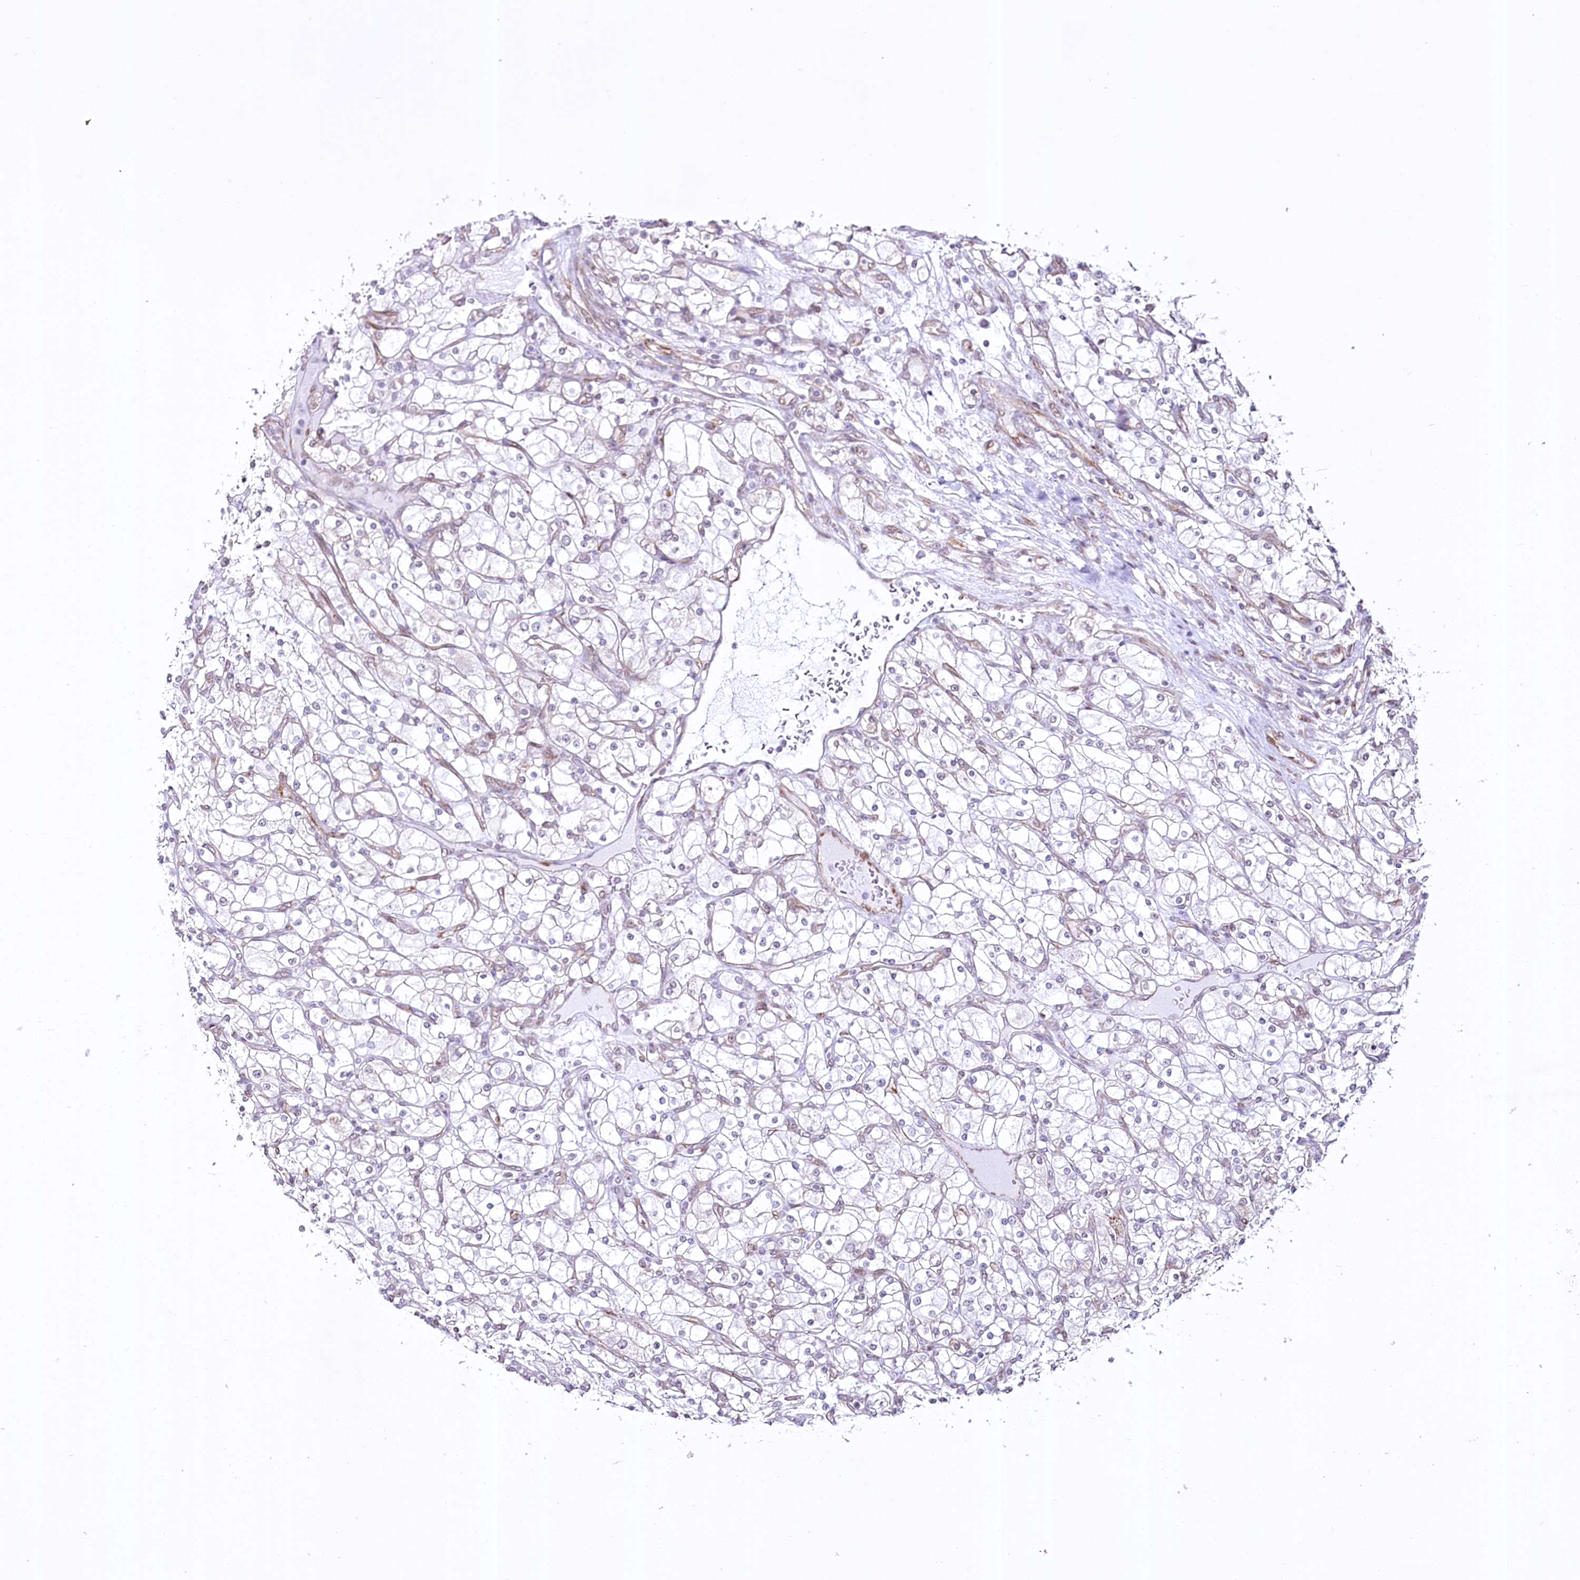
{"staining": {"intensity": "negative", "quantity": "none", "location": "none"}, "tissue": "renal cancer", "cell_type": "Tumor cells", "image_type": "cancer", "snomed": [{"axis": "morphology", "description": "Adenocarcinoma, NOS"}, {"axis": "topography", "description": "Kidney"}], "caption": "The micrograph demonstrates no staining of tumor cells in renal cancer (adenocarcinoma). Nuclei are stained in blue.", "gene": "YBX3", "patient": {"sex": "male", "age": 80}}